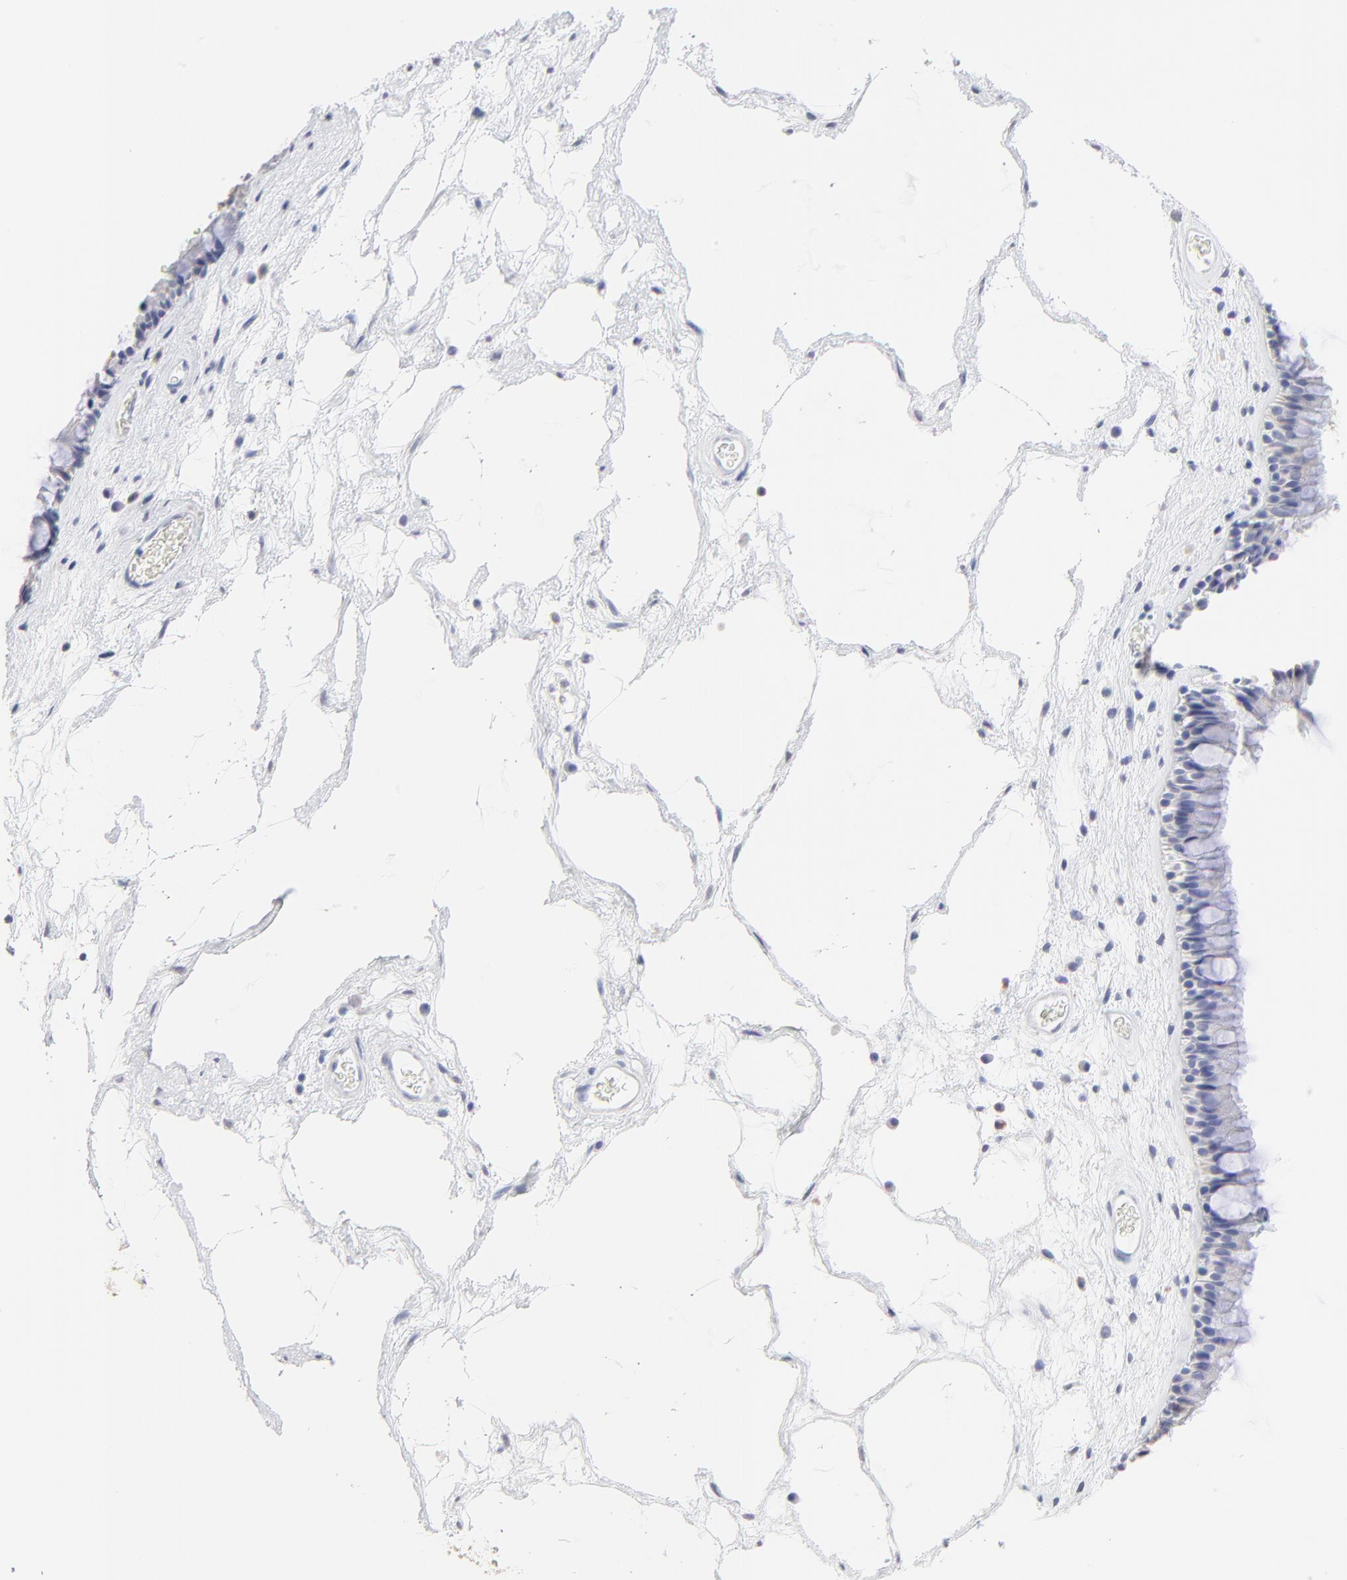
{"staining": {"intensity": "negative", "quantity": "none", "location": "none"}, "tissue": "nasopharynx", "cell_type": "Respiratory epithelial cells", "image_type": "normal", "snomed": [{"axis": "morphology", "description": "Normal tissue, NOS"}, {"axis": "morphology", "description": "Inflammation, NOS"}, {"axis": "topography", "description": "Nasopharynx"}], "caption": "This is an immunohistochemistry (IHC) histopathology image of normal human nasopharynx. There is no expression in respiratory epithelial cells.", "gene": "SMARCA1", "patient": {"sex": "male", "age": 48}}